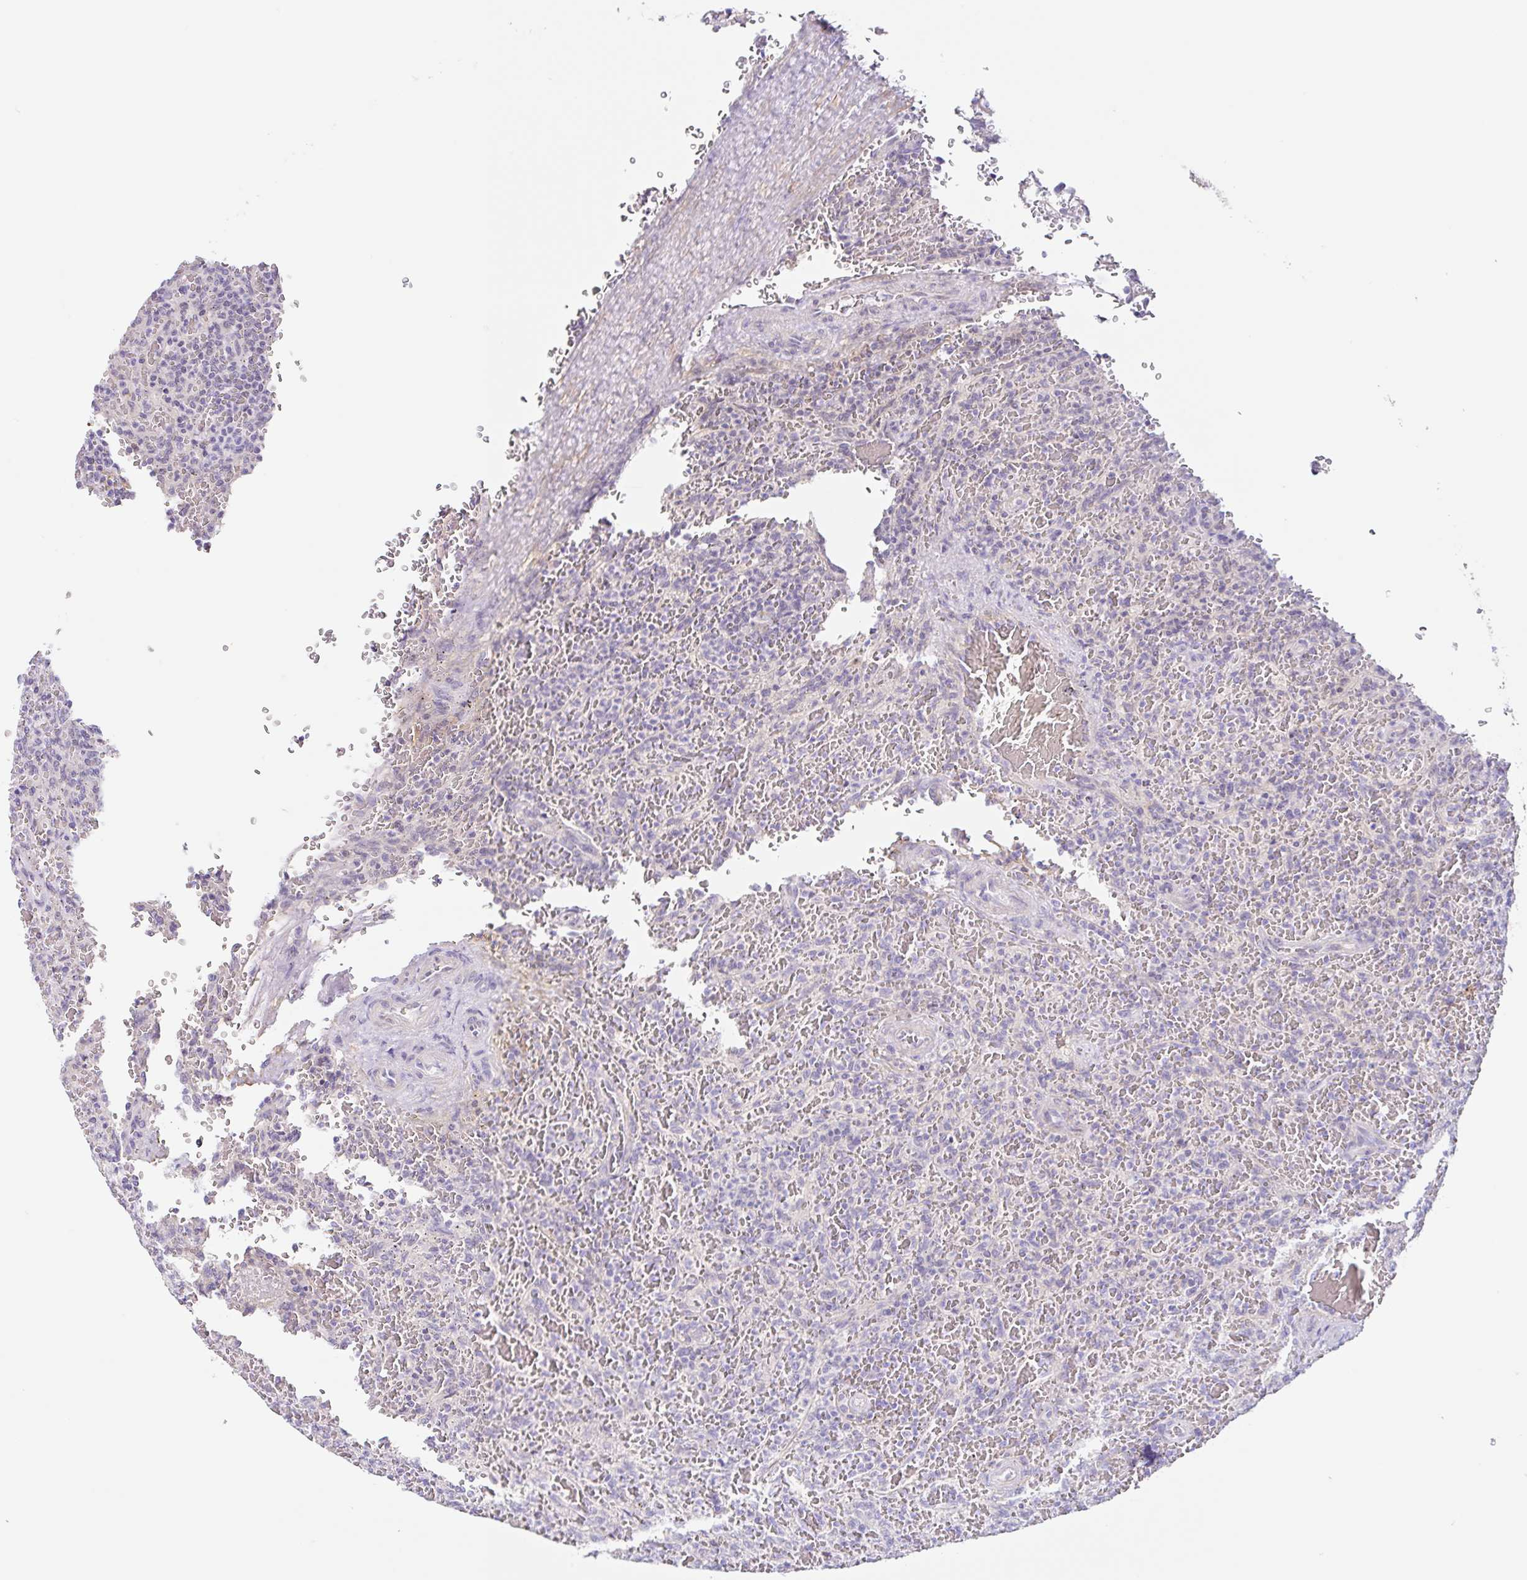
{"staining": {"intensity": "negative", "quantity": "none", "location": "none"}, "tissue": "lymphoma", "cell_type": "Tumor cells", "image_type": "cancer", "snomed": [{"axis": "morphology", "description": "Malignant lymphoma, non-Hodgkin's type, Low grade"}, {"axis": "topography", "description": "Spleen"}], "caption": "Immunohistochemical staining of low-grade malignant lymphoma, non-Hodgkin's type exhibits no significant expression in tumor cells.", "gene": "DCAF17", "patient": {"sex": "female", "age": 64}}